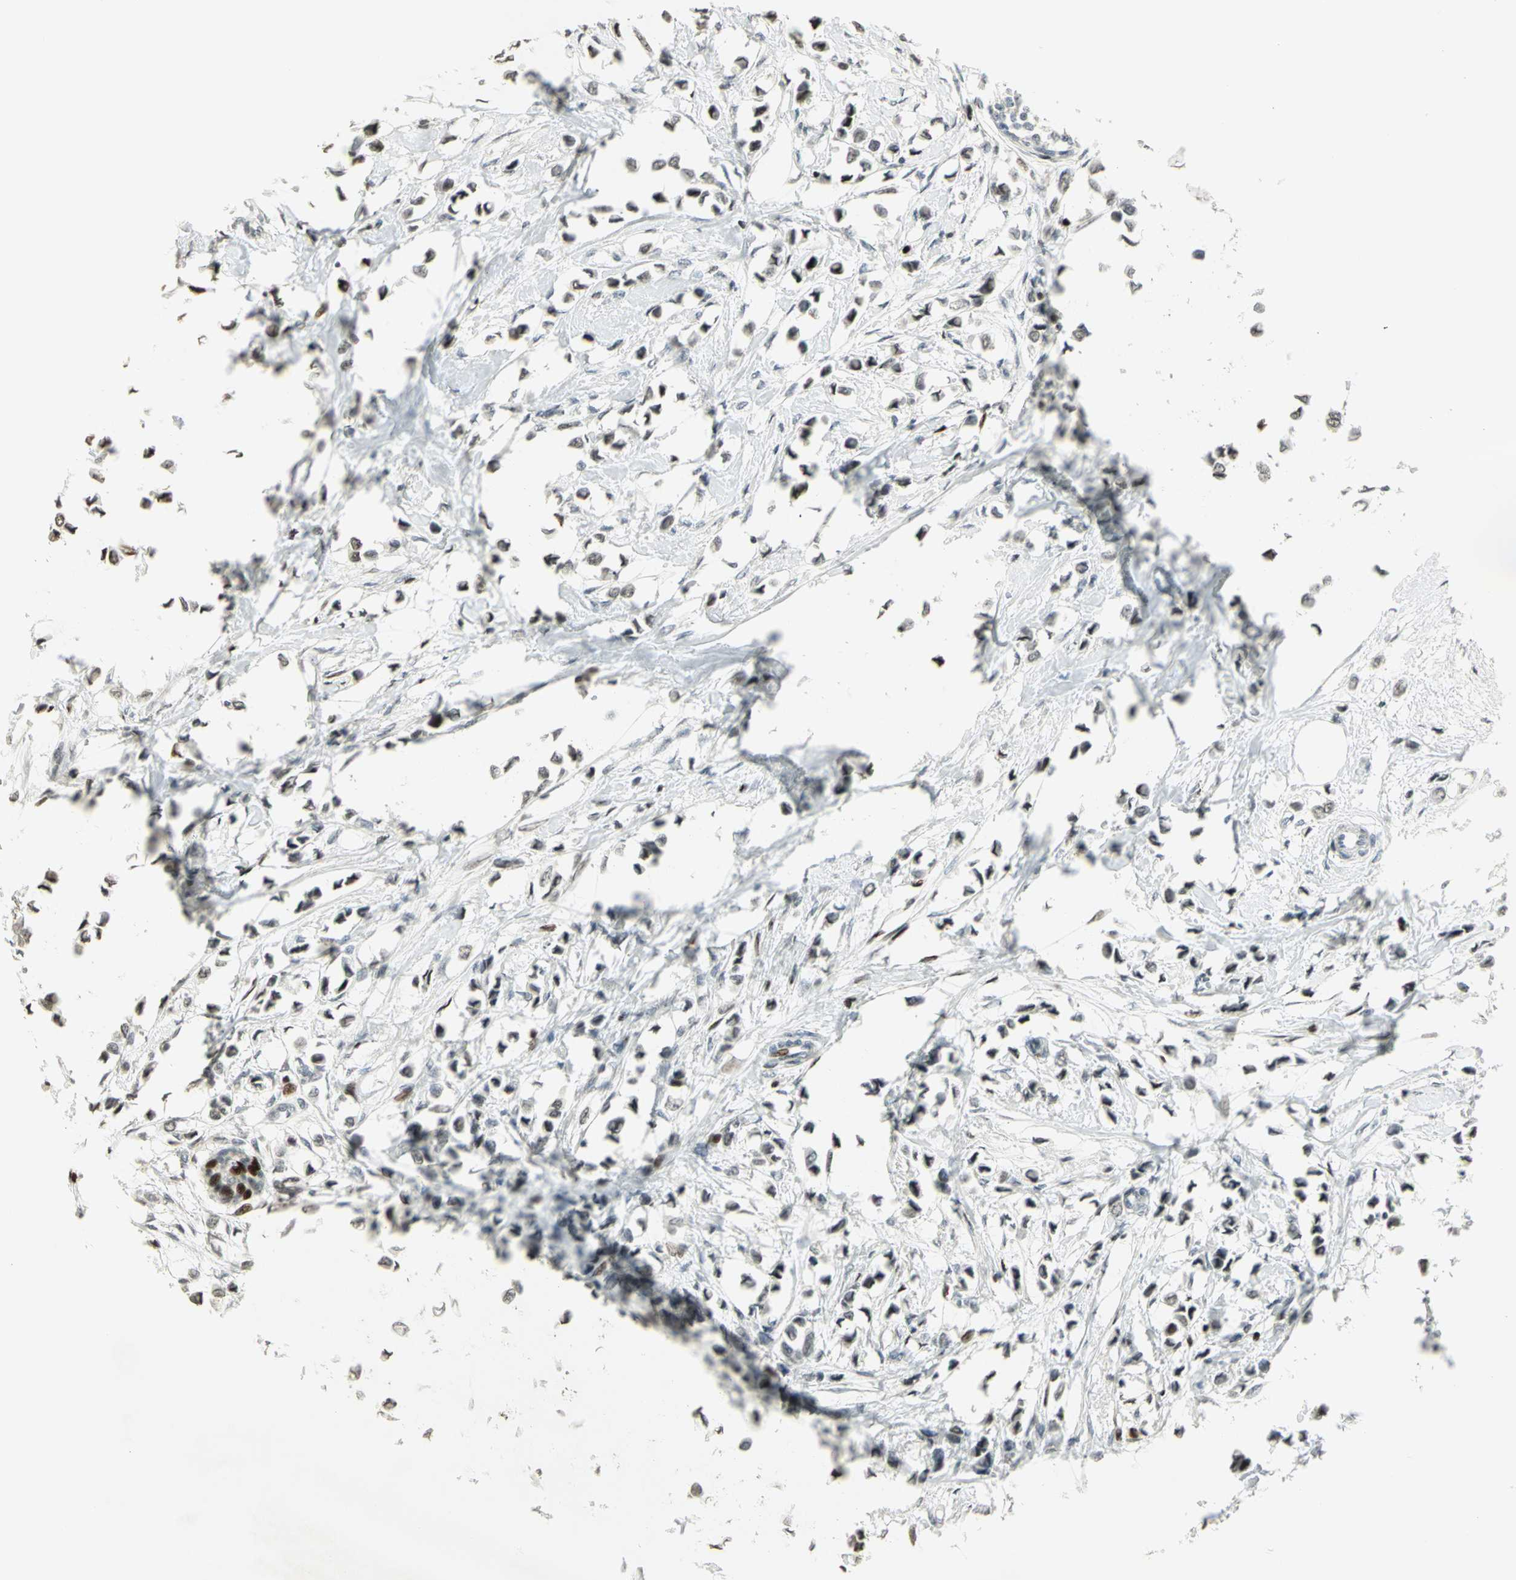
{"staining": {"intensity": "weak", "quantity": "<25%", "location": "nuclear"}, "tissue": "breast cancer", "cell_type": "Tumor cells", "image_type": "cancer", "snomed": [{"axis": "morphology", "description": "Lobular carcinoma"}, {"axis": "topography", "description": "Breast"}], "caption": "Immunohistochemical staining of human breast lobular carcinoma demonstrates no significant positivity in tumor cells. (DAB IHC, high magnification).", "gene": "KDM1A", "patient": {"sex": "female", "age": 51}}